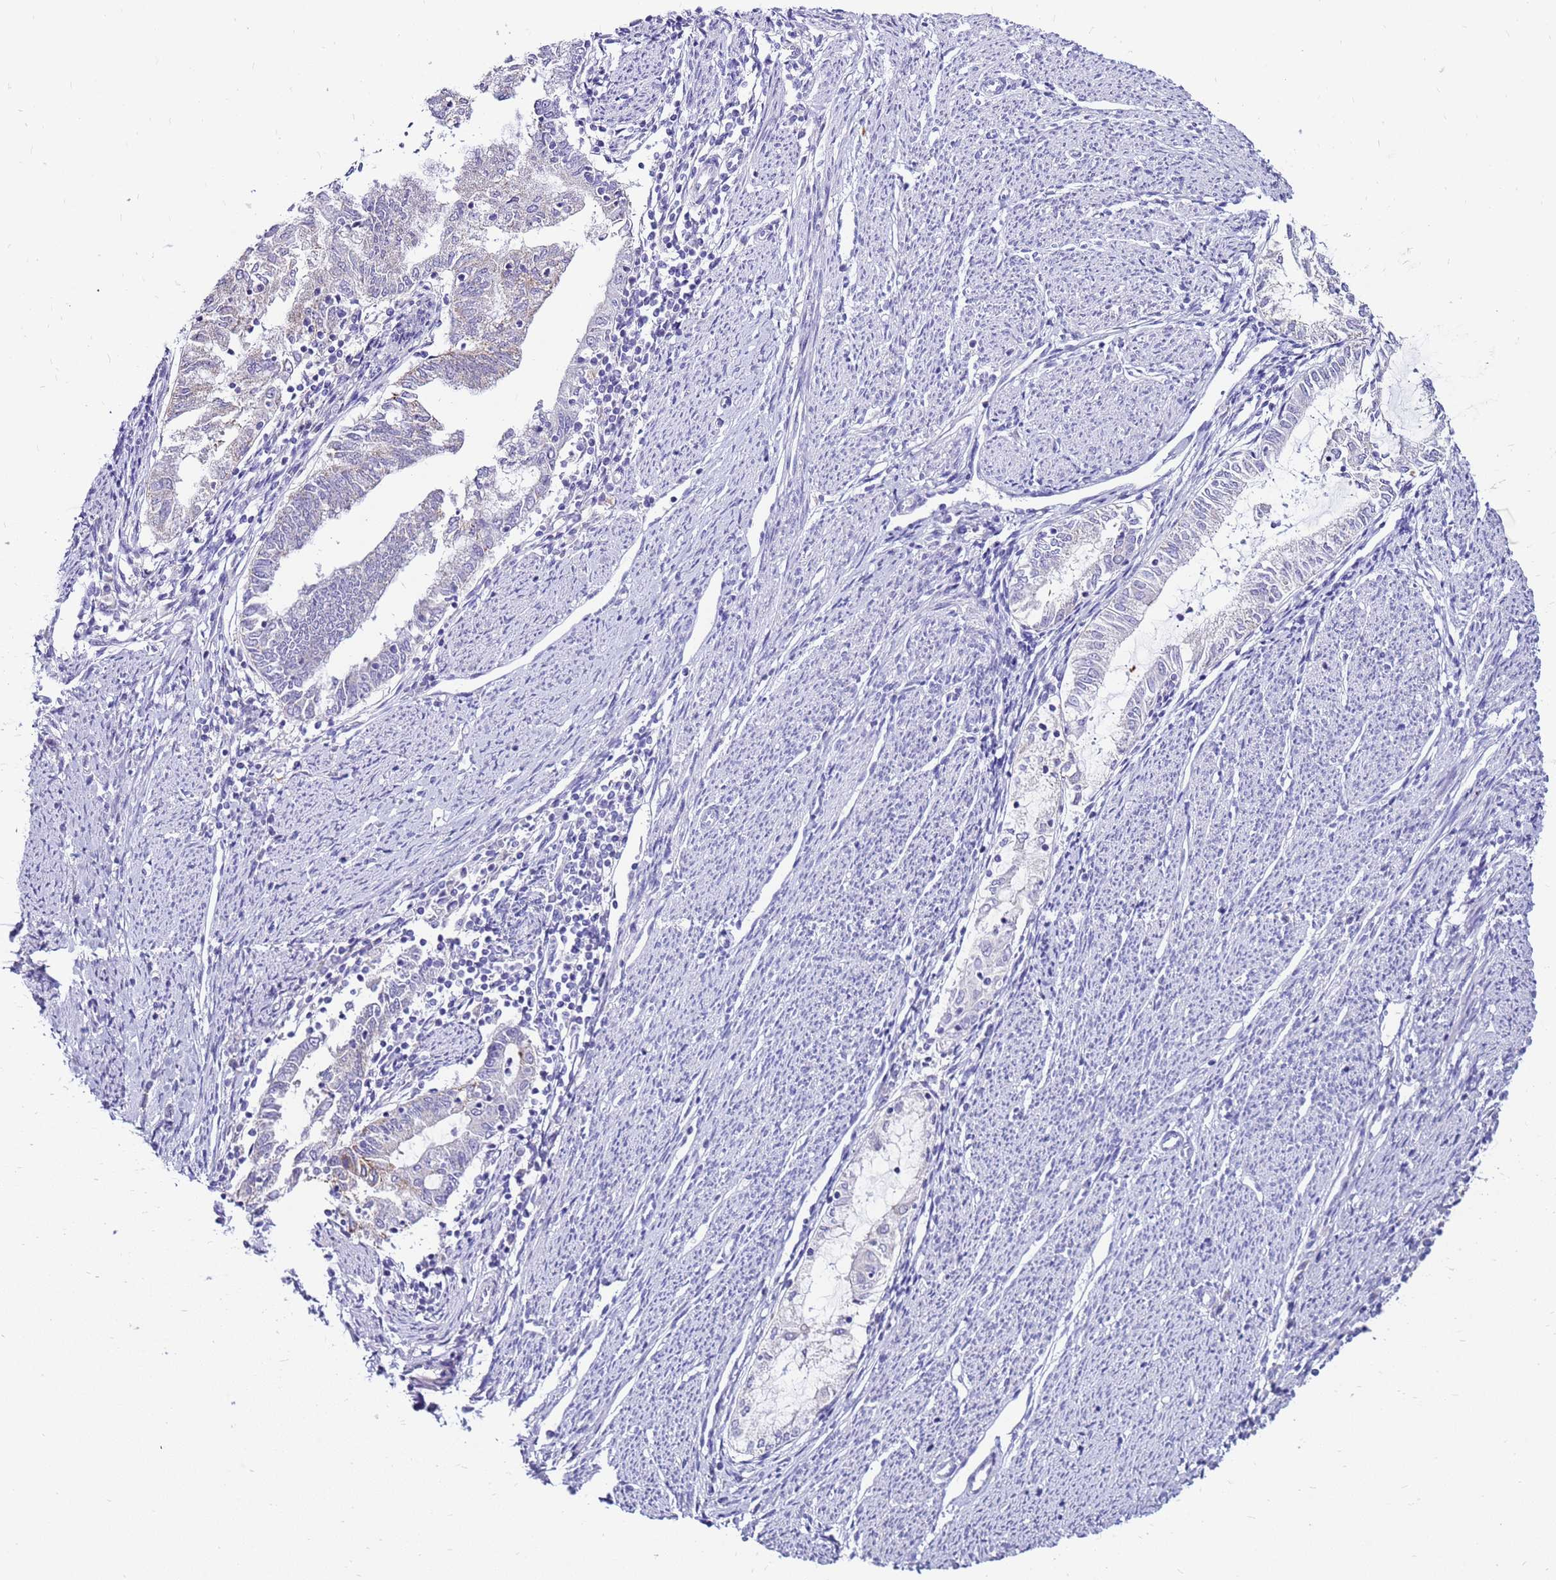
{"staining": {"intensity": "negative", "quantity": "none", "location": "none"}, "tissue": "endometrial cancer", "cell_type": "Tumor cells", "image_type": "cancer", "snomed": [{"axis": "morphology", "description": "Adenocarcinoma, NOS"}, {"axis": "topography", "description": "Endometrium"}], "caption": "Endometrial cancer (adenocarcinoma) was stained to show a protein in brown. There is no significant expression in tumor cells.", "gene": "IGF1R", "patient": {"sex": "female", "age": 79}}